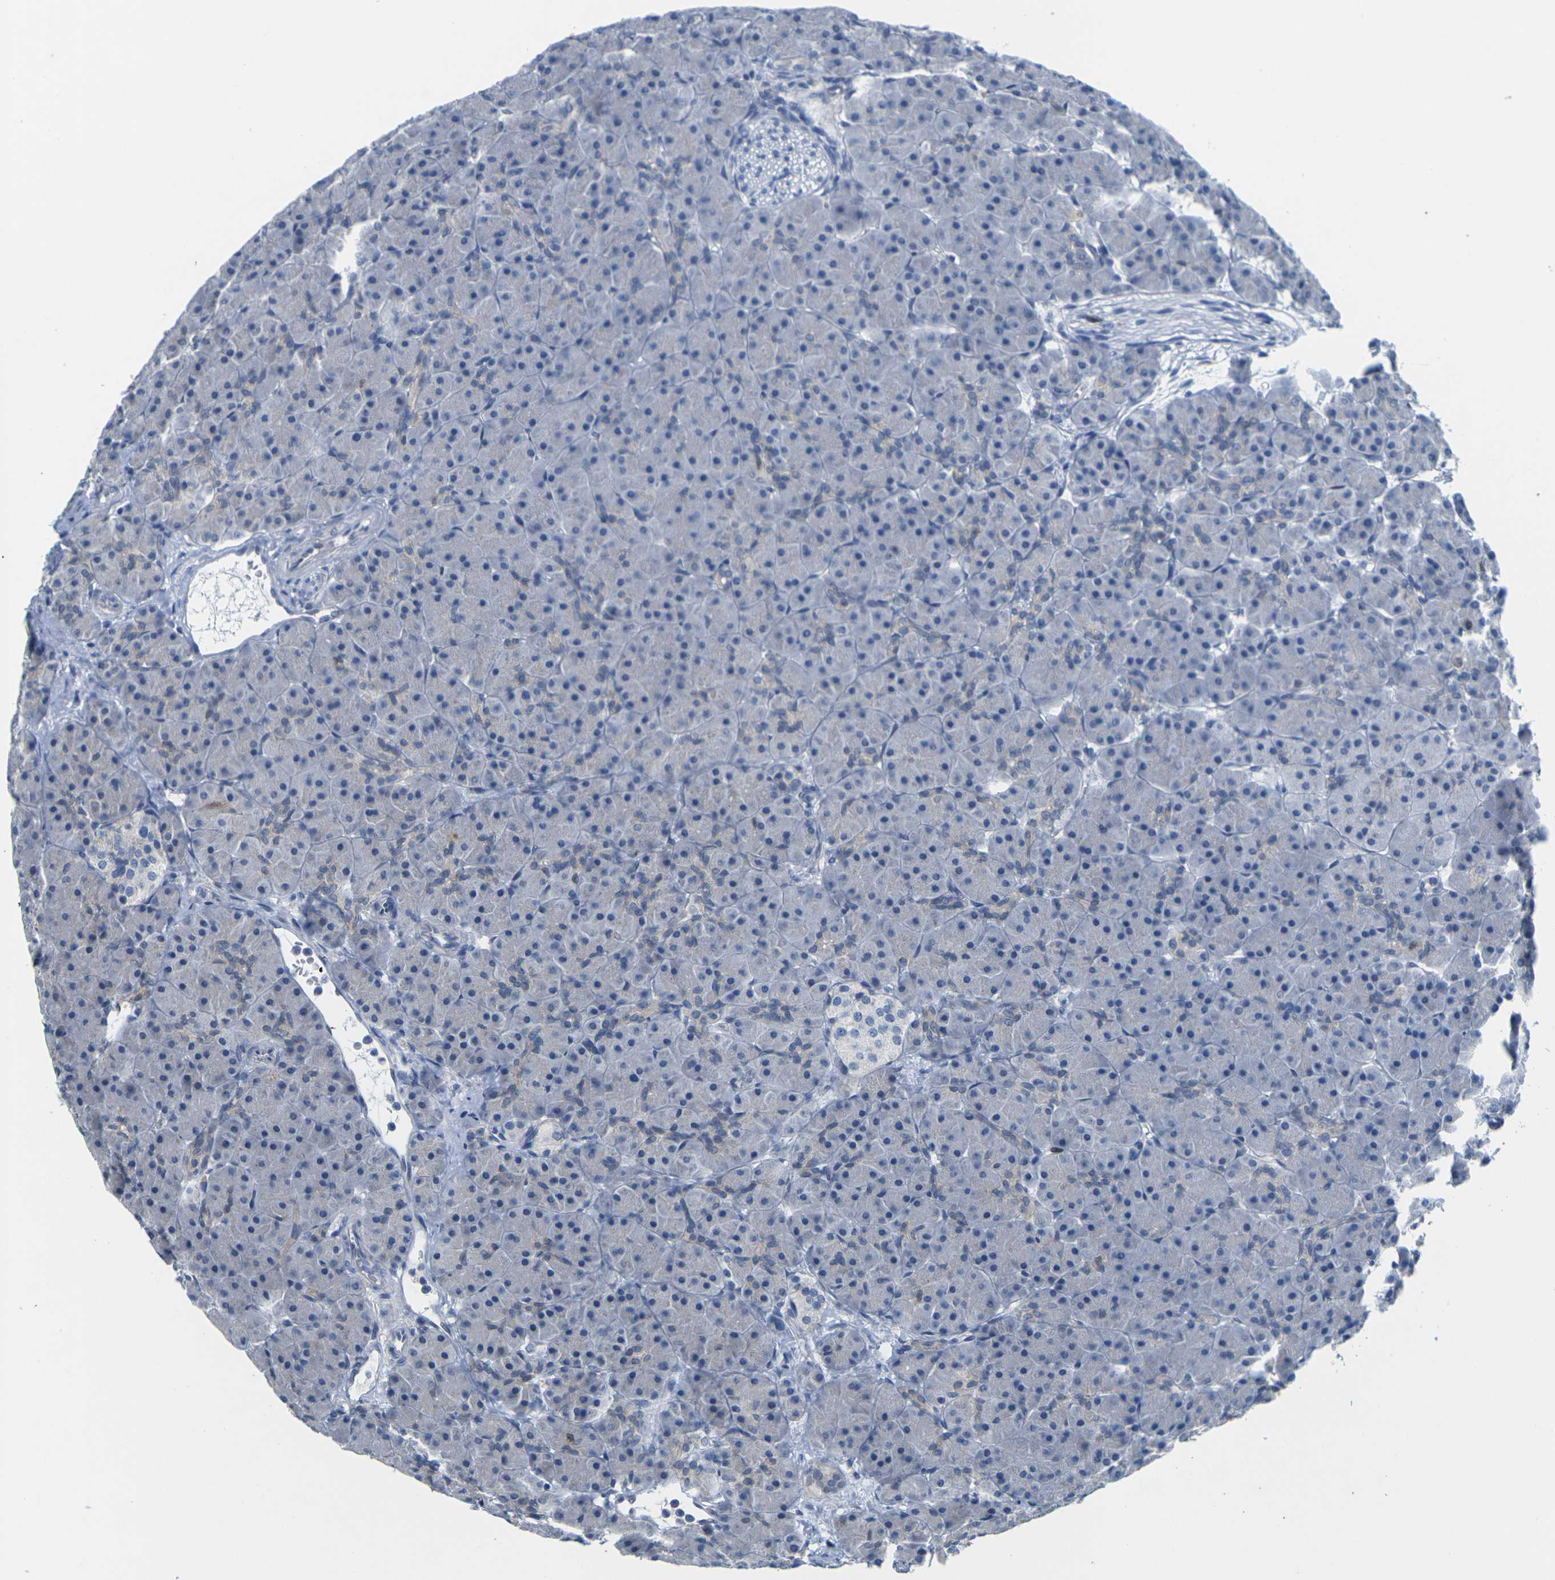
{"staining": {"intensity": "negative", "quantity": "none", "location": "none"}, "tissue": "pancreas", "cell_type": "Exocrine glandular cells", "image_type": "normal", "snomed": [{"axis": "morphology", "description": "Normal tissue, NOS"}, {"axis": "topography", "description": "Pancreas"}], "caption": "Protein analysis of unremarkable pancreas exhibits no significant expression in exocrine glandular cells.", "gene": "CDK2", "patient": {"sex": "male", "age": 66}}